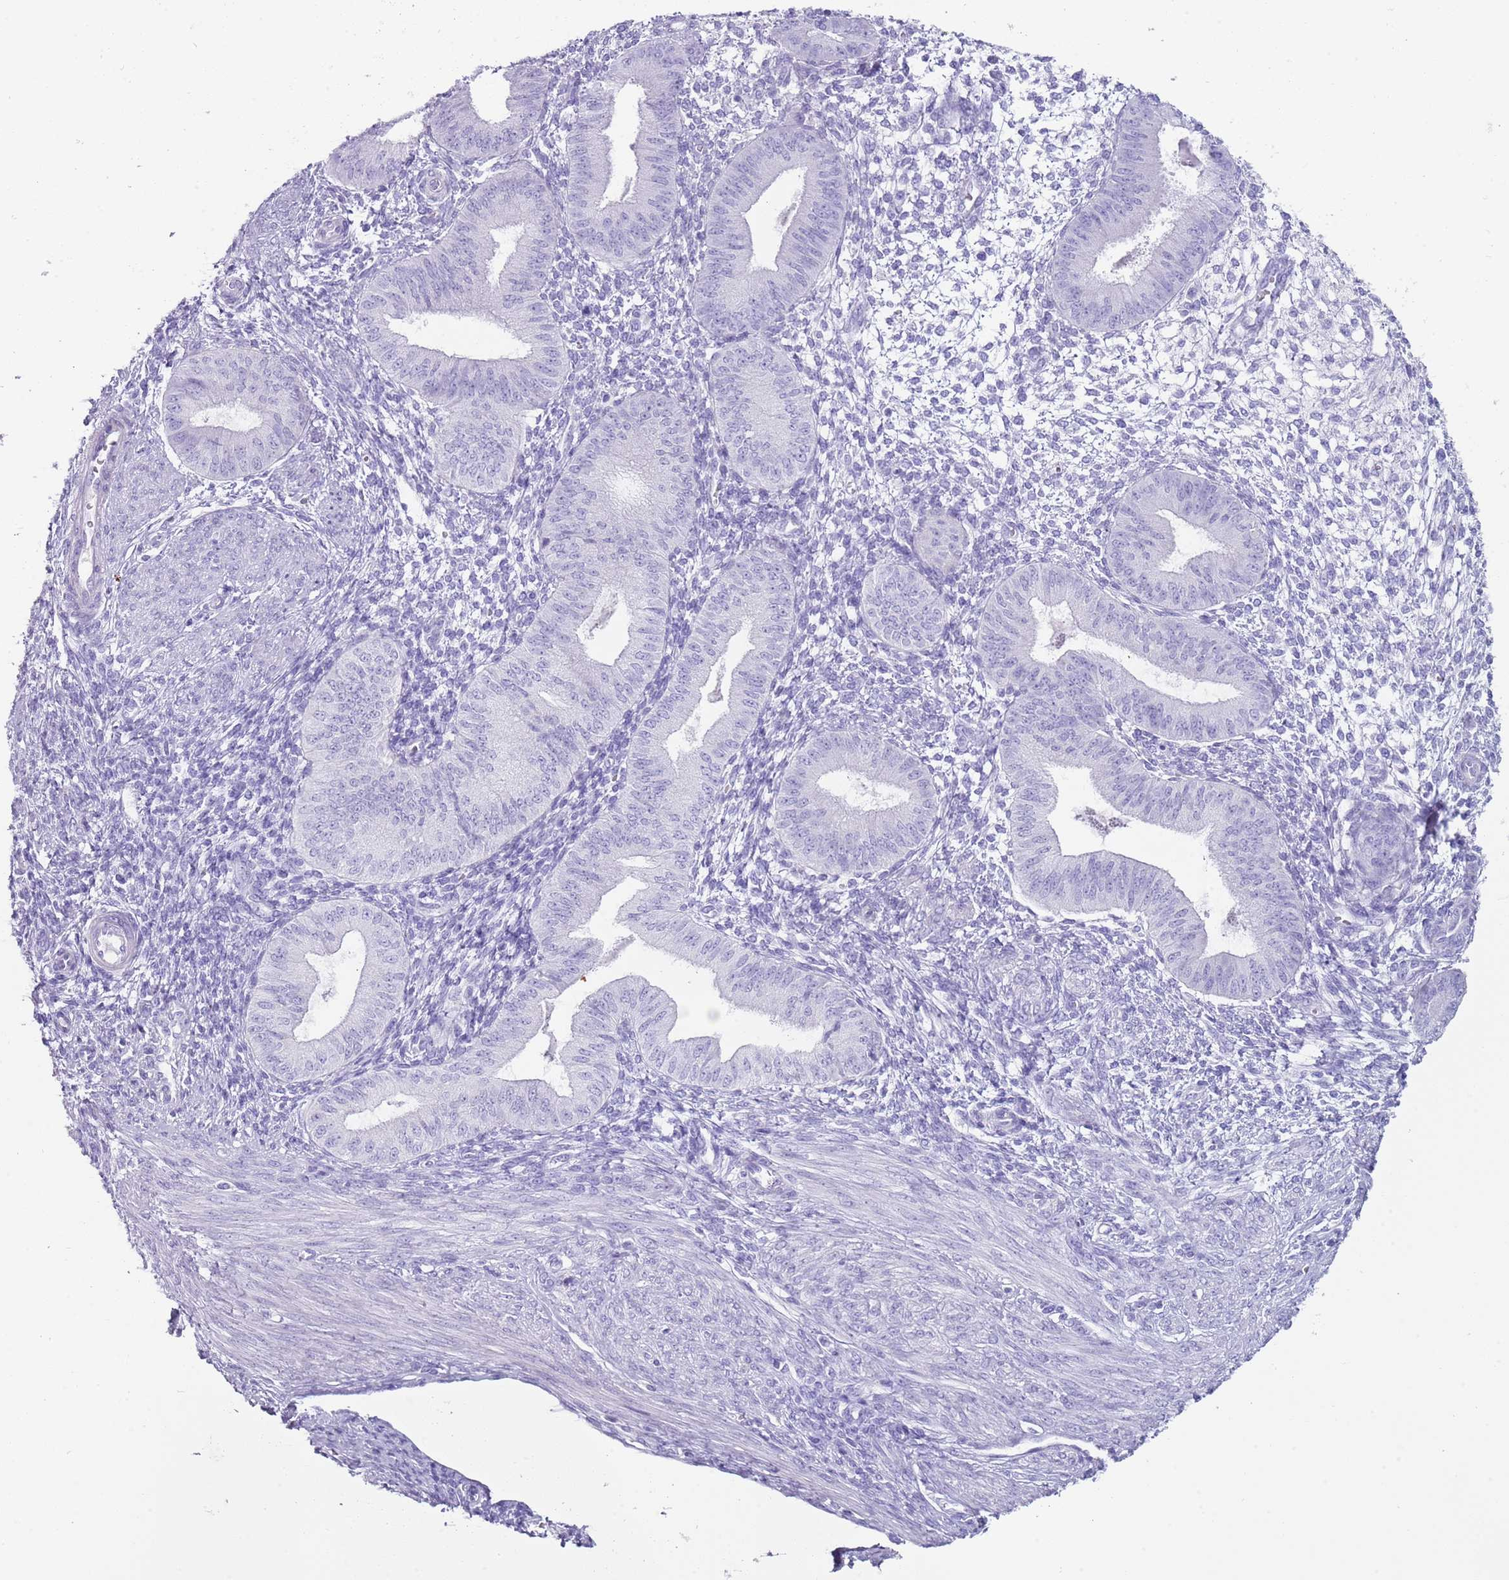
{"staining": {"intensity": "negative", "quantity": "none", "location": "none"}, "tissue": "endometrium", "cell_type": "Cells in endometrial stroma", "image_type": "normal", "snomed": [{"axis": "morphology", "description": "Normal tissue, NOS"}, {"axis": "topography", "description": "Endometrium"}], "caption": "A high-resolution micrograph shows immunohistochemistry (IHC) staining of unremarkable endometrium, which exhibits no significant positivity in cells in endometrial stroma. The staining was performed using DAB (3,3'-diaminobenzidine) to visualize the protein expression in brown, while the nuclei were stained in blue with hematoxylin (Magnification: 20x).", "gene": "ENSG00000271254", "patient": {"sex": "female", "age": 49}}